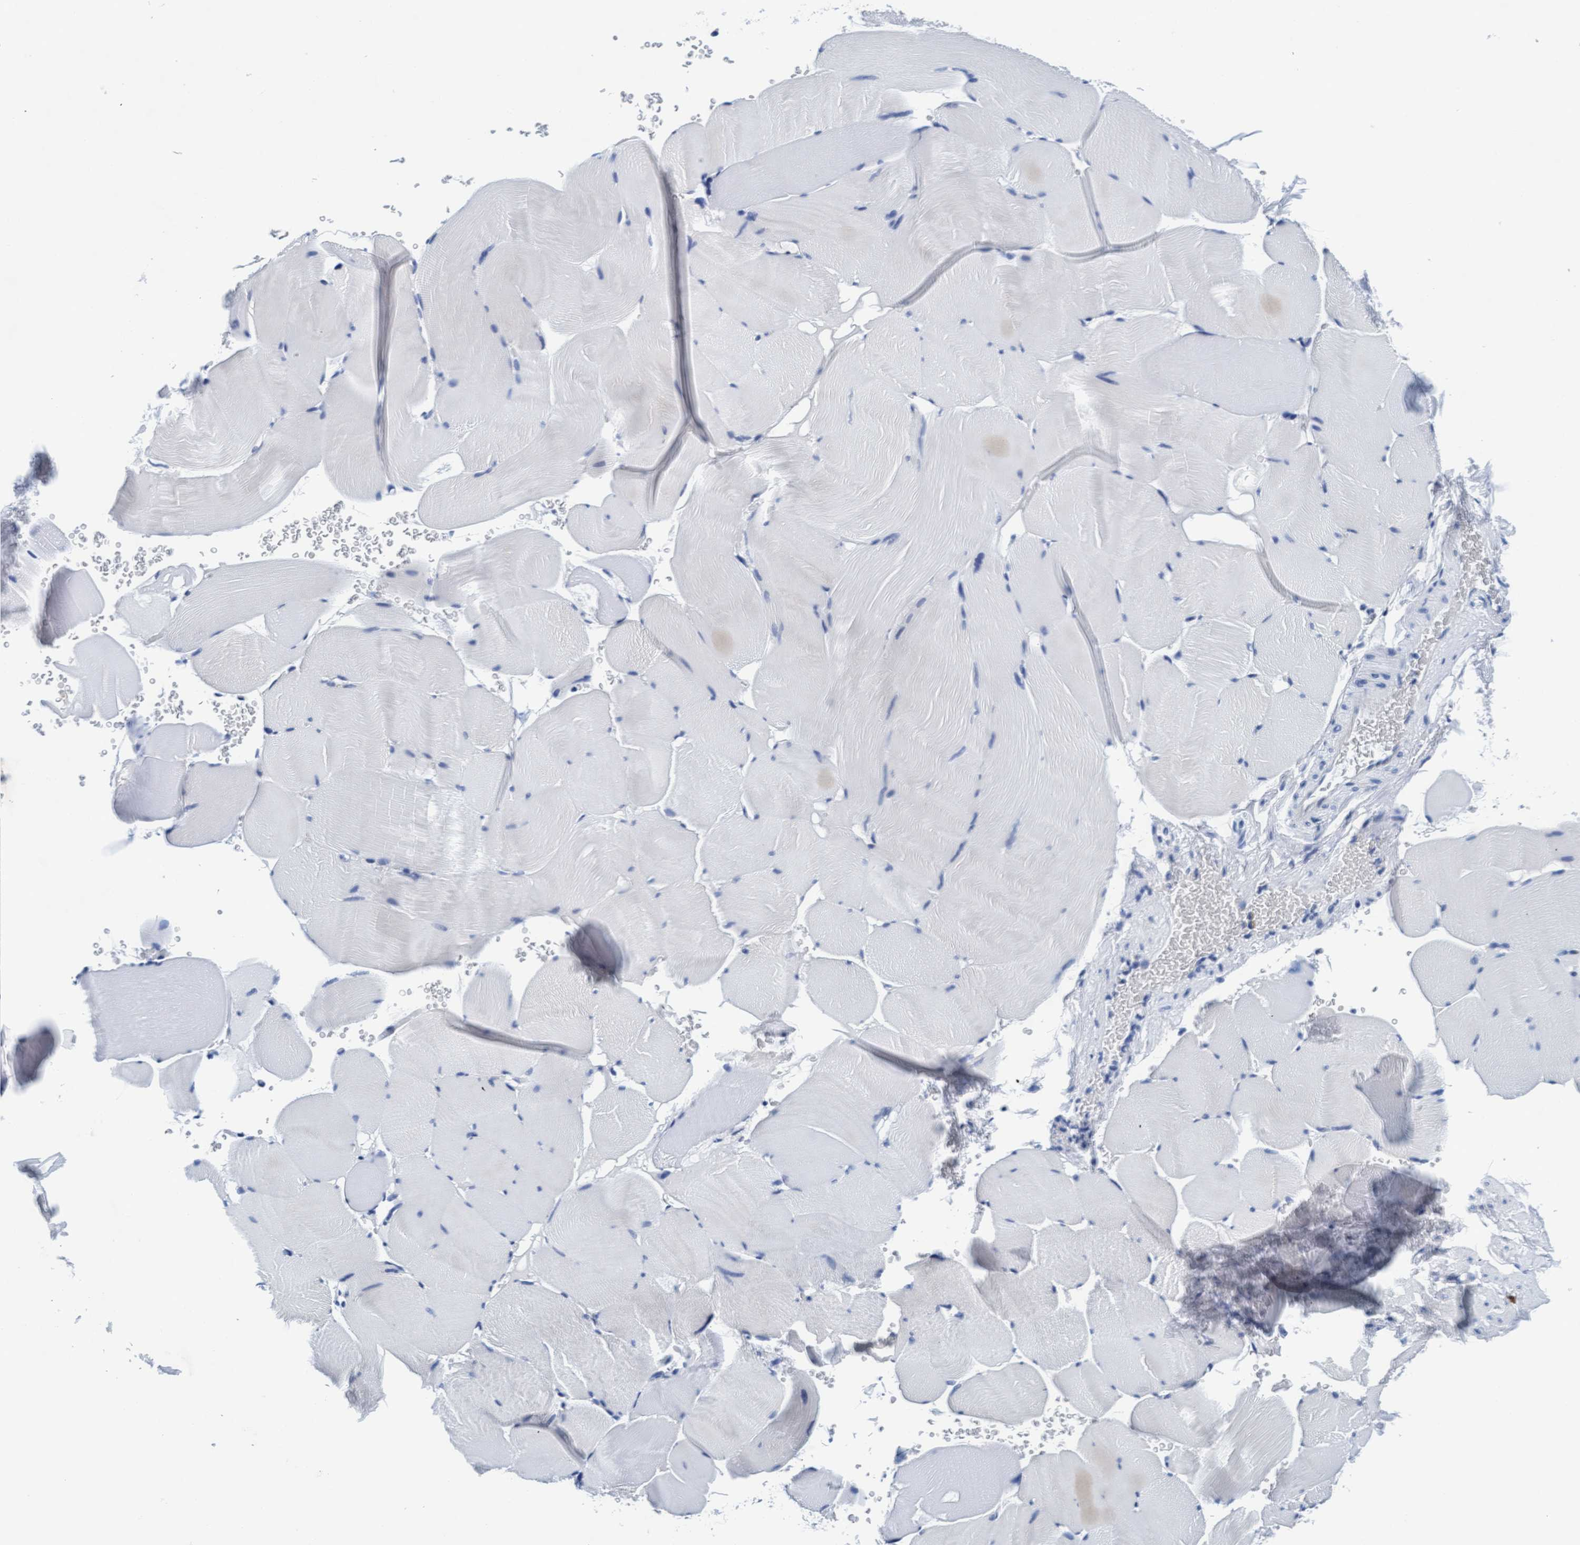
{"staining": {"intensity": "negative", "quantity": "none", "location": "none"}, "tissue": "skeletal muscle", "cell_type": "Myocytes", "image_type": "normal", "snomed": [{"axis": "morphology", "description": "Normal tissue, NOS"}, {"axis": "topography", "description": "Skeletal muscle"}], "caption": "An IHC histopathology image of normal skeletal muscle is shown. There is no staining in myocytes of skeletal muscle. Brightfield microscopy of IHC stained with DAB (3,3'-diaminobenzidine) (brown) and hematoxylin (blue), captured at high magnification.", "gene": "ARSG", "patient": {"sex": "male", "age": 62}}